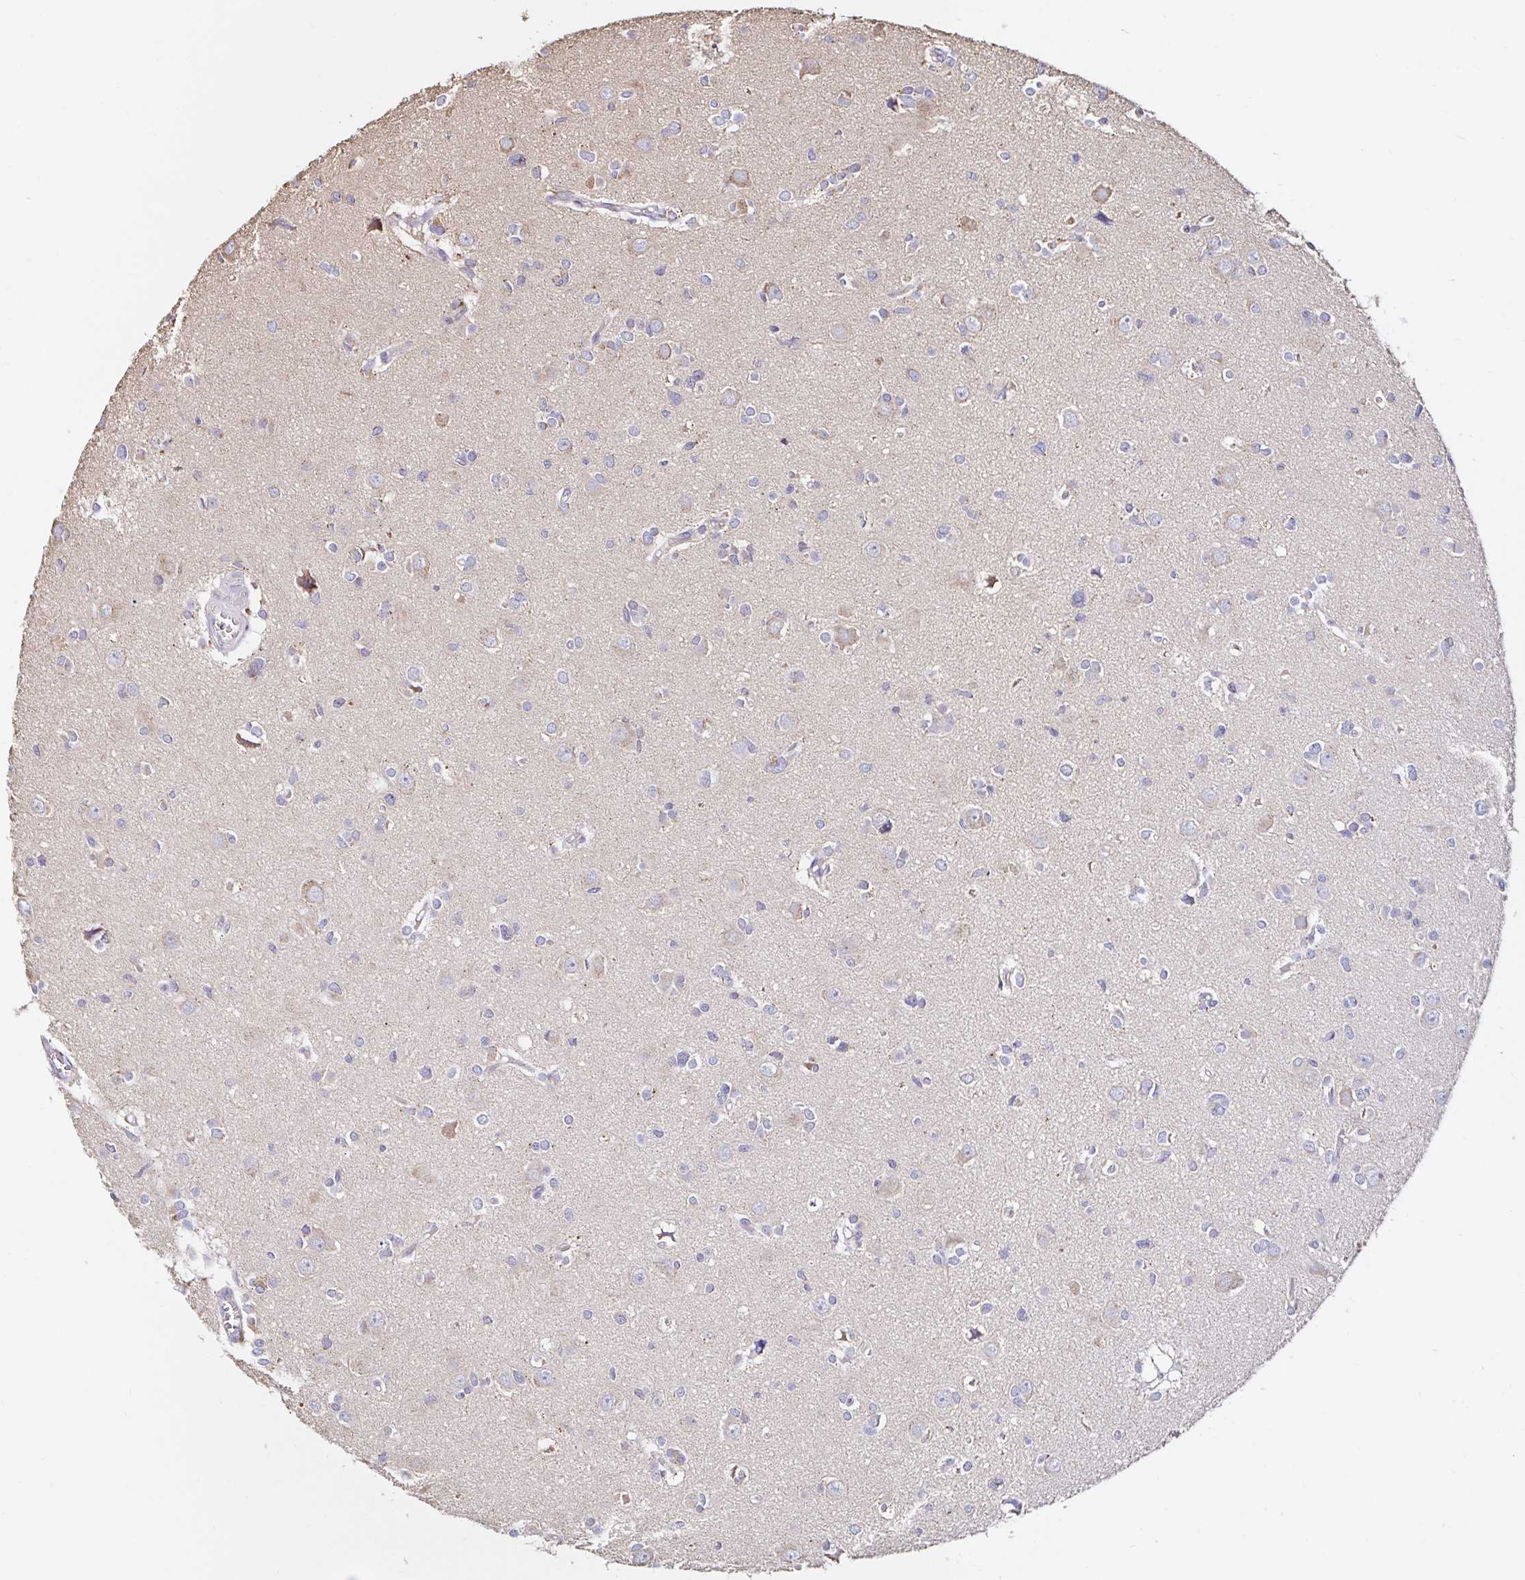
{"staining": {"intensity": "moderate", "quantity": "<25%", "location": "cytoplasmic/membranous"}, "tissue": "glioma", "cell_type": "Tumor cells", "image_type": "cancer", "snomed": [{"axis": "morphology", "description": "Glioma, malignant, High grade"}, {"axis": "topography", "description": "Brain"}], "caption": "This is an image of immunohistochemistry staining of glioma, which shows moderate positivity in the cytoplasmic/membranous of tumor cells.", "gene": "MSR1", "patient": {"sex": "male", "age": 23}}